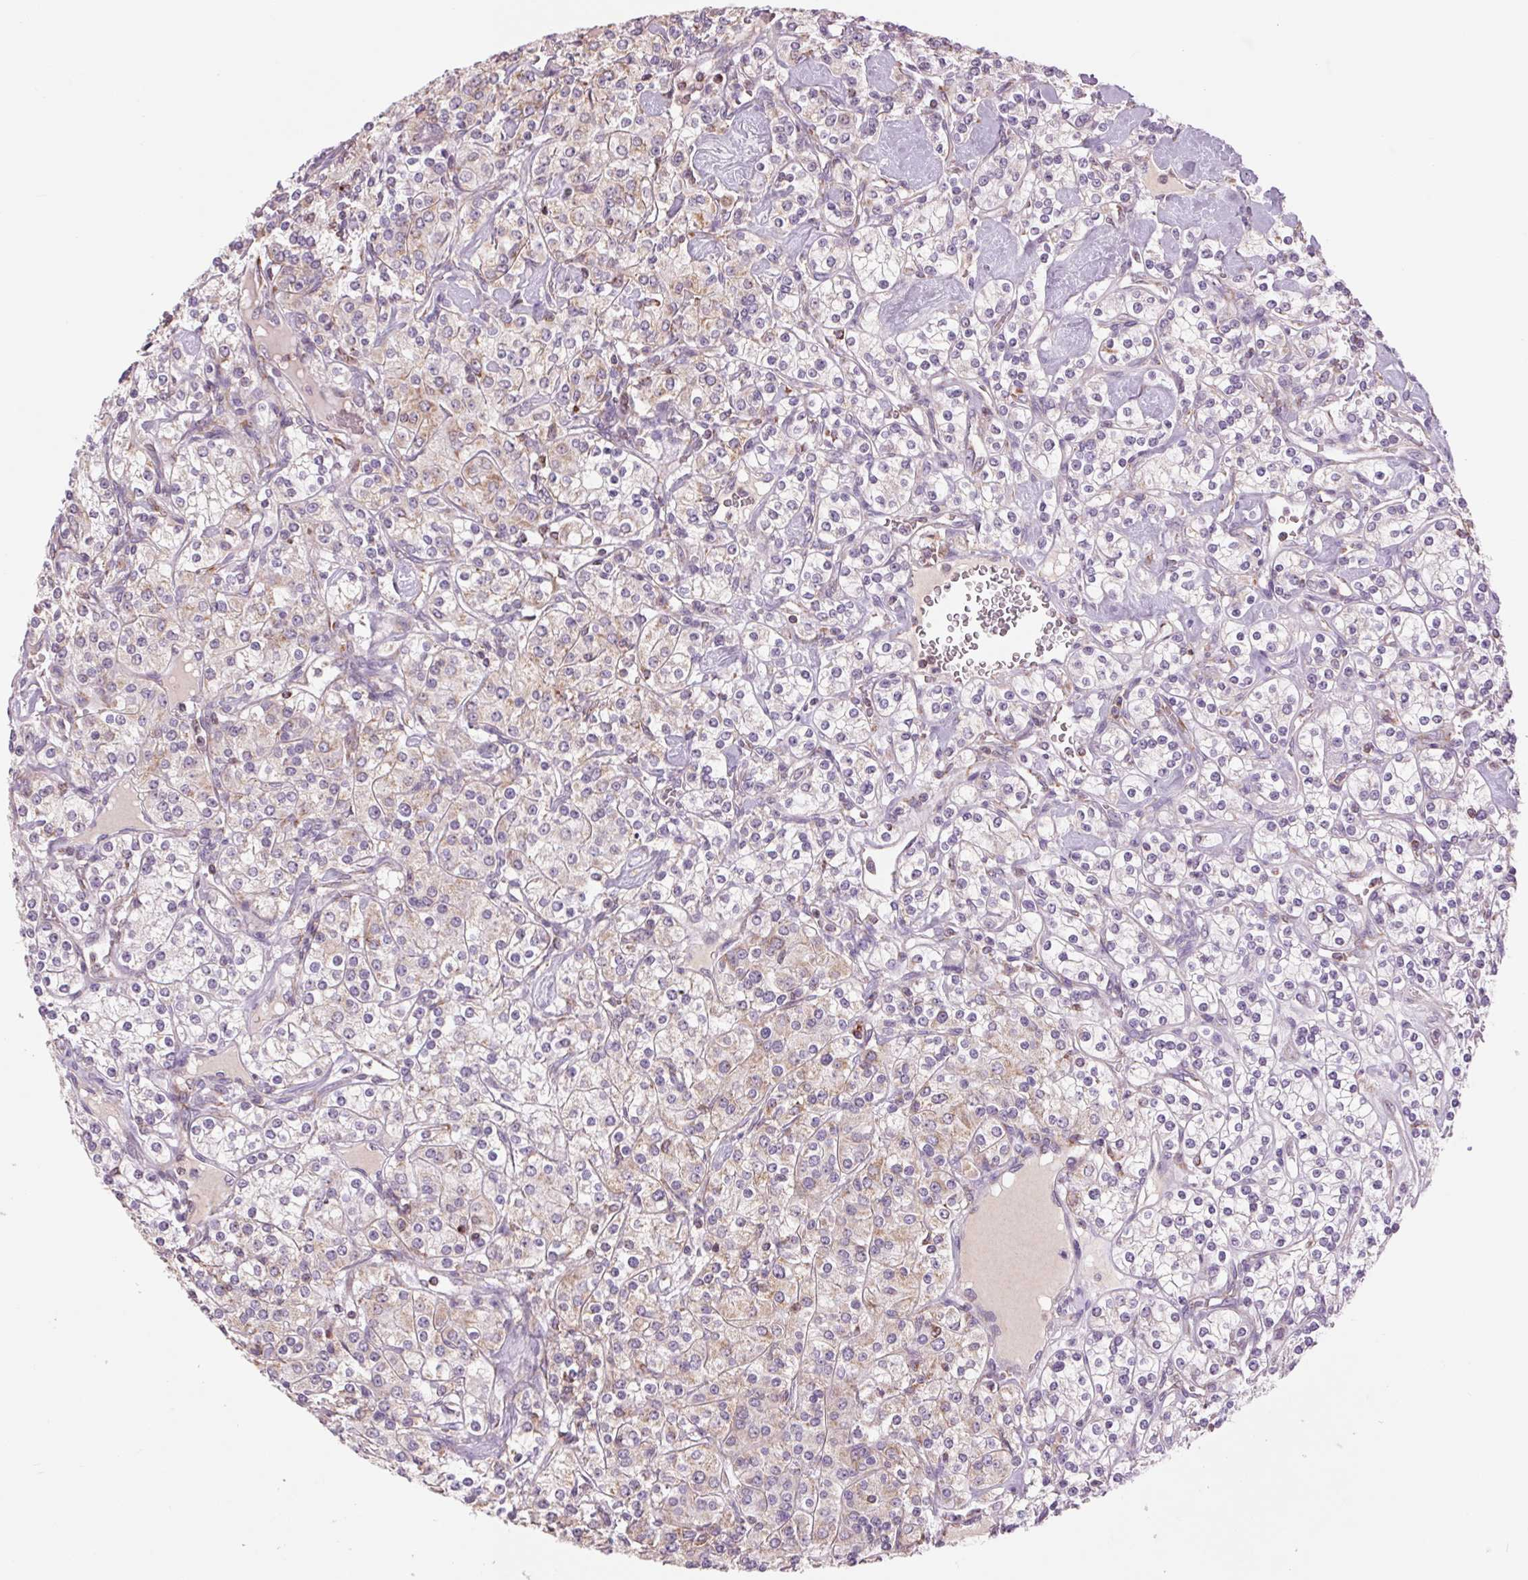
{"staining": {"intensity": "weak", "quantity": "<25%", "location": "cytoplasmic/membranous"}, "tissue": "renal cancer", "cell_type": "Tumor cells", "image_type": "cancer", "snomed": [{"axis": "morphology", "description": "Adenocarcinoma, NOS"}, {"axis": "topography", "description": "Kidney"}], "caption": "DAB (3,3'-diaminobenzidine) immunohistochemical staining of renal cancer (adenocarcinoma) demonstrates no significant positivity in tumor cells.", "gene": "COX6A1", "patient": {"sex": "male", "age": 77}}